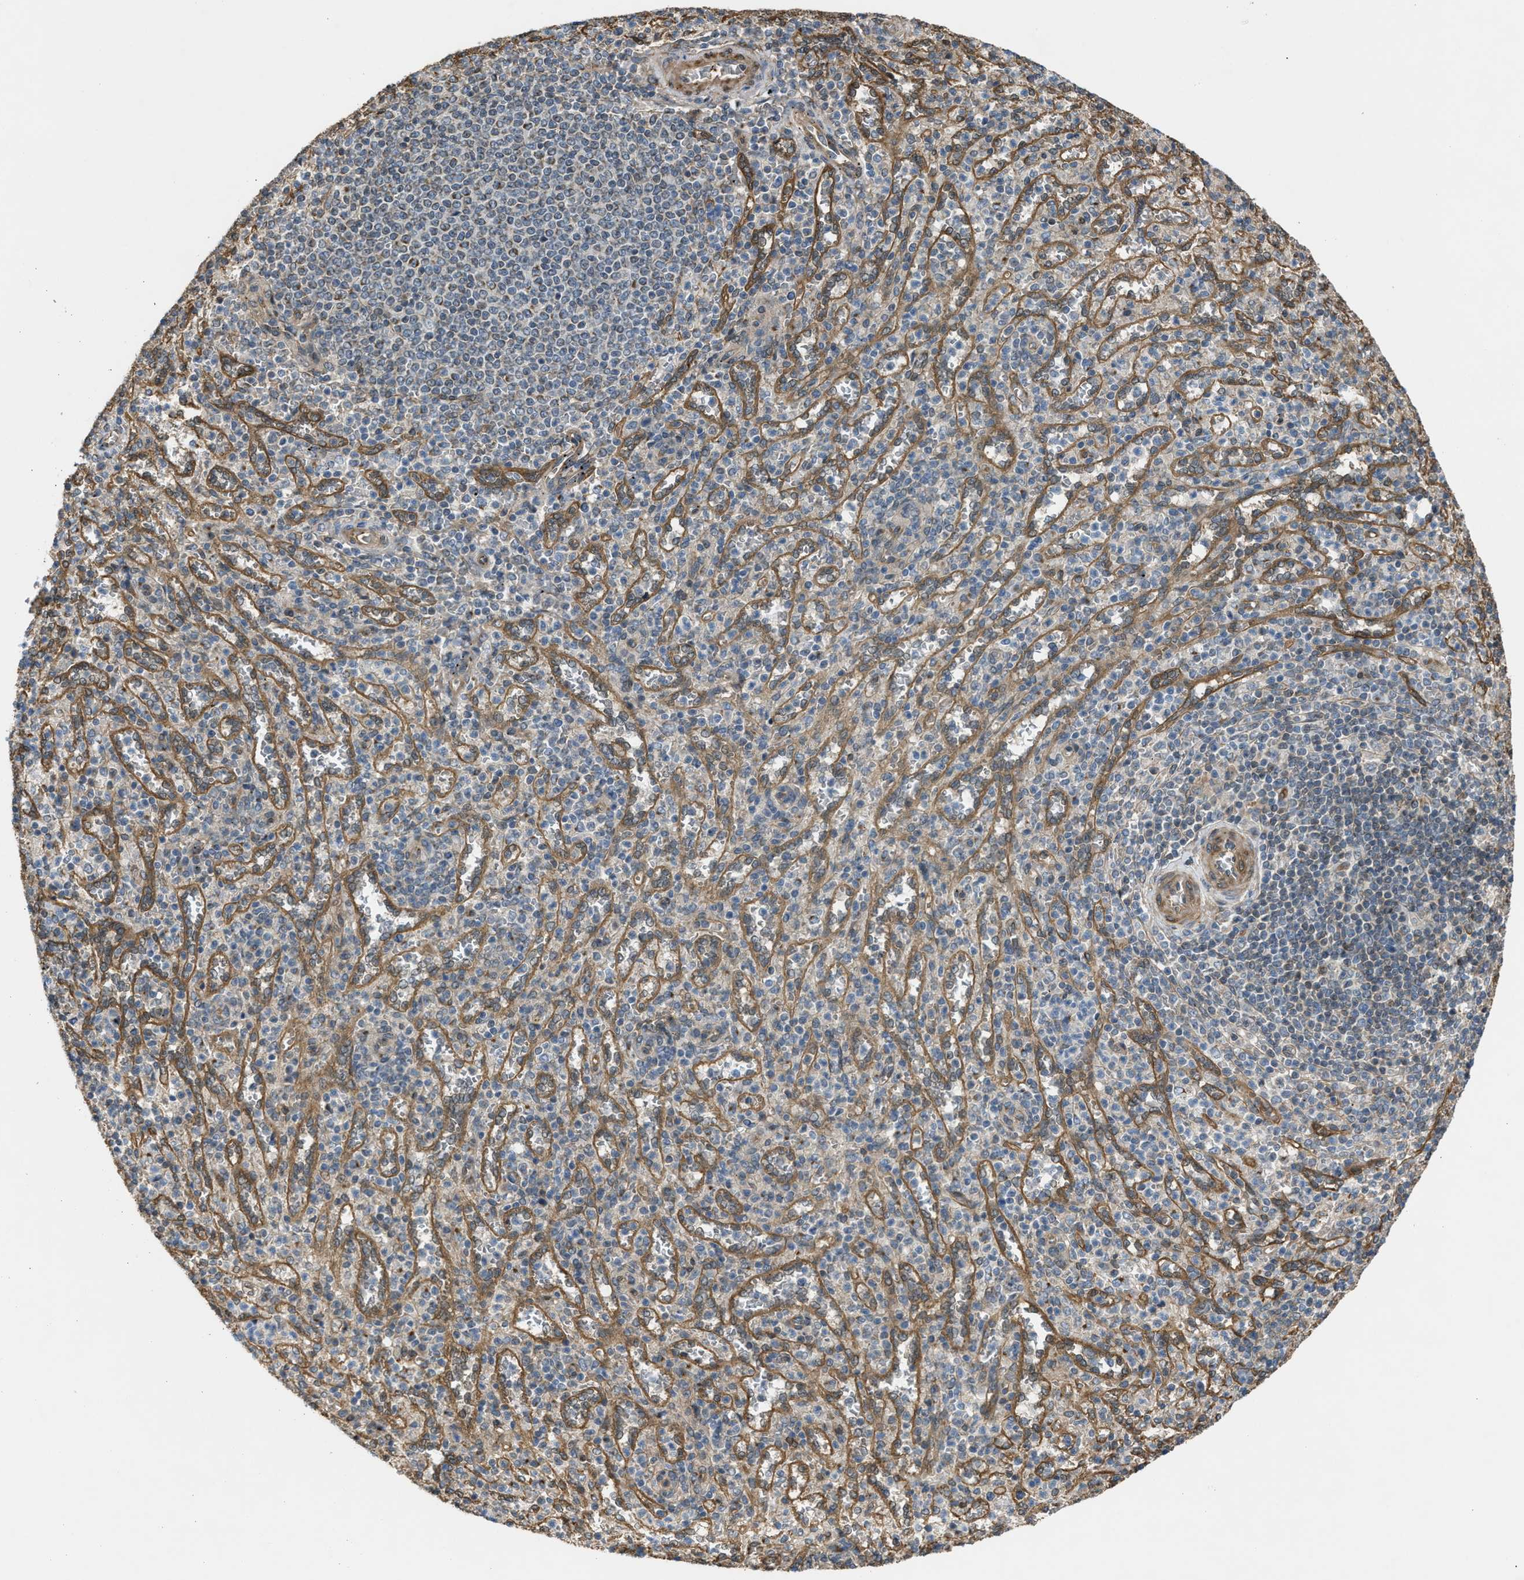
{"staining": {"intensity": "negative", "quantity": "none", "location": "none"}, "tissue": "spleen", "cell_type": "Cells in red pulp", "image_type": "normal", "snomed": [{"axis": "morphology", "description": "Normal tissue, NOS"}, {"axis": "topography", "description": "Spleen"}], "caption": "Cells in red pulp show no significant protein positivity in unremarkable spleen. (Immunohistochemistry (ihc), brightfield microscopy, high magnification).", "gene": "BAG3", "patient": {"sex": "male", "age": 36}}